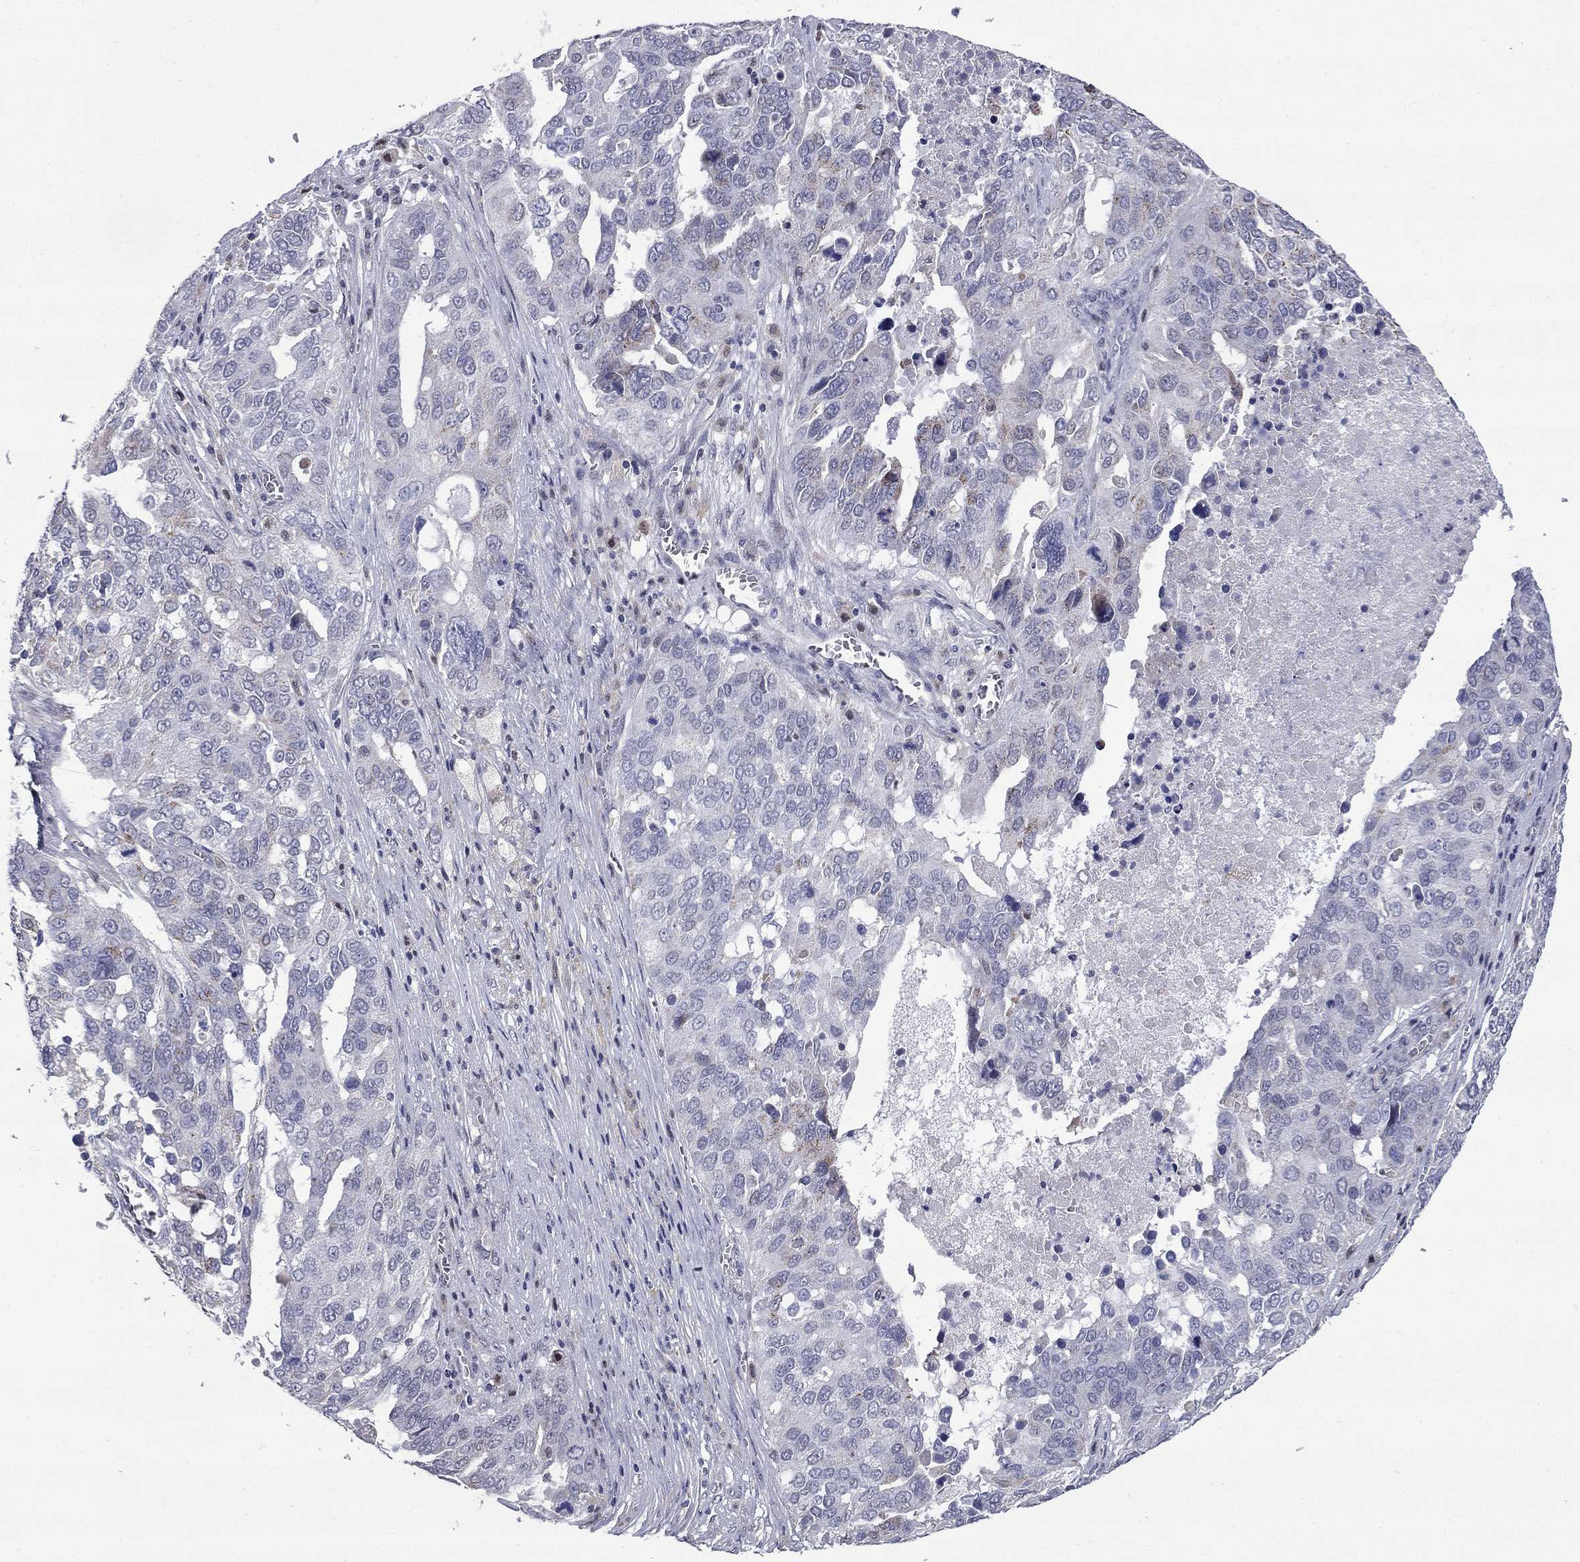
{"staining": {"intensity": "negative", "quantity": "none", "location": "none"}, "tissue": "ovarian cancer", "cell_type": "Tumor cells", "image_type": "cancer", "snomed": [{"axis": "morphology", "description": "Carcinoma, endometroid"}, {"axis": "topography", "description": "Soft tissue"}, {"axis": "topography", "description": "Ovary"}], "caption": "Immunohistochemical staining of human endometroid carcinoma (ovarian) shows no significant positivity in tumor cells.", "gene": "HTR4", "patient": {"sex": "female", "age": 52}}